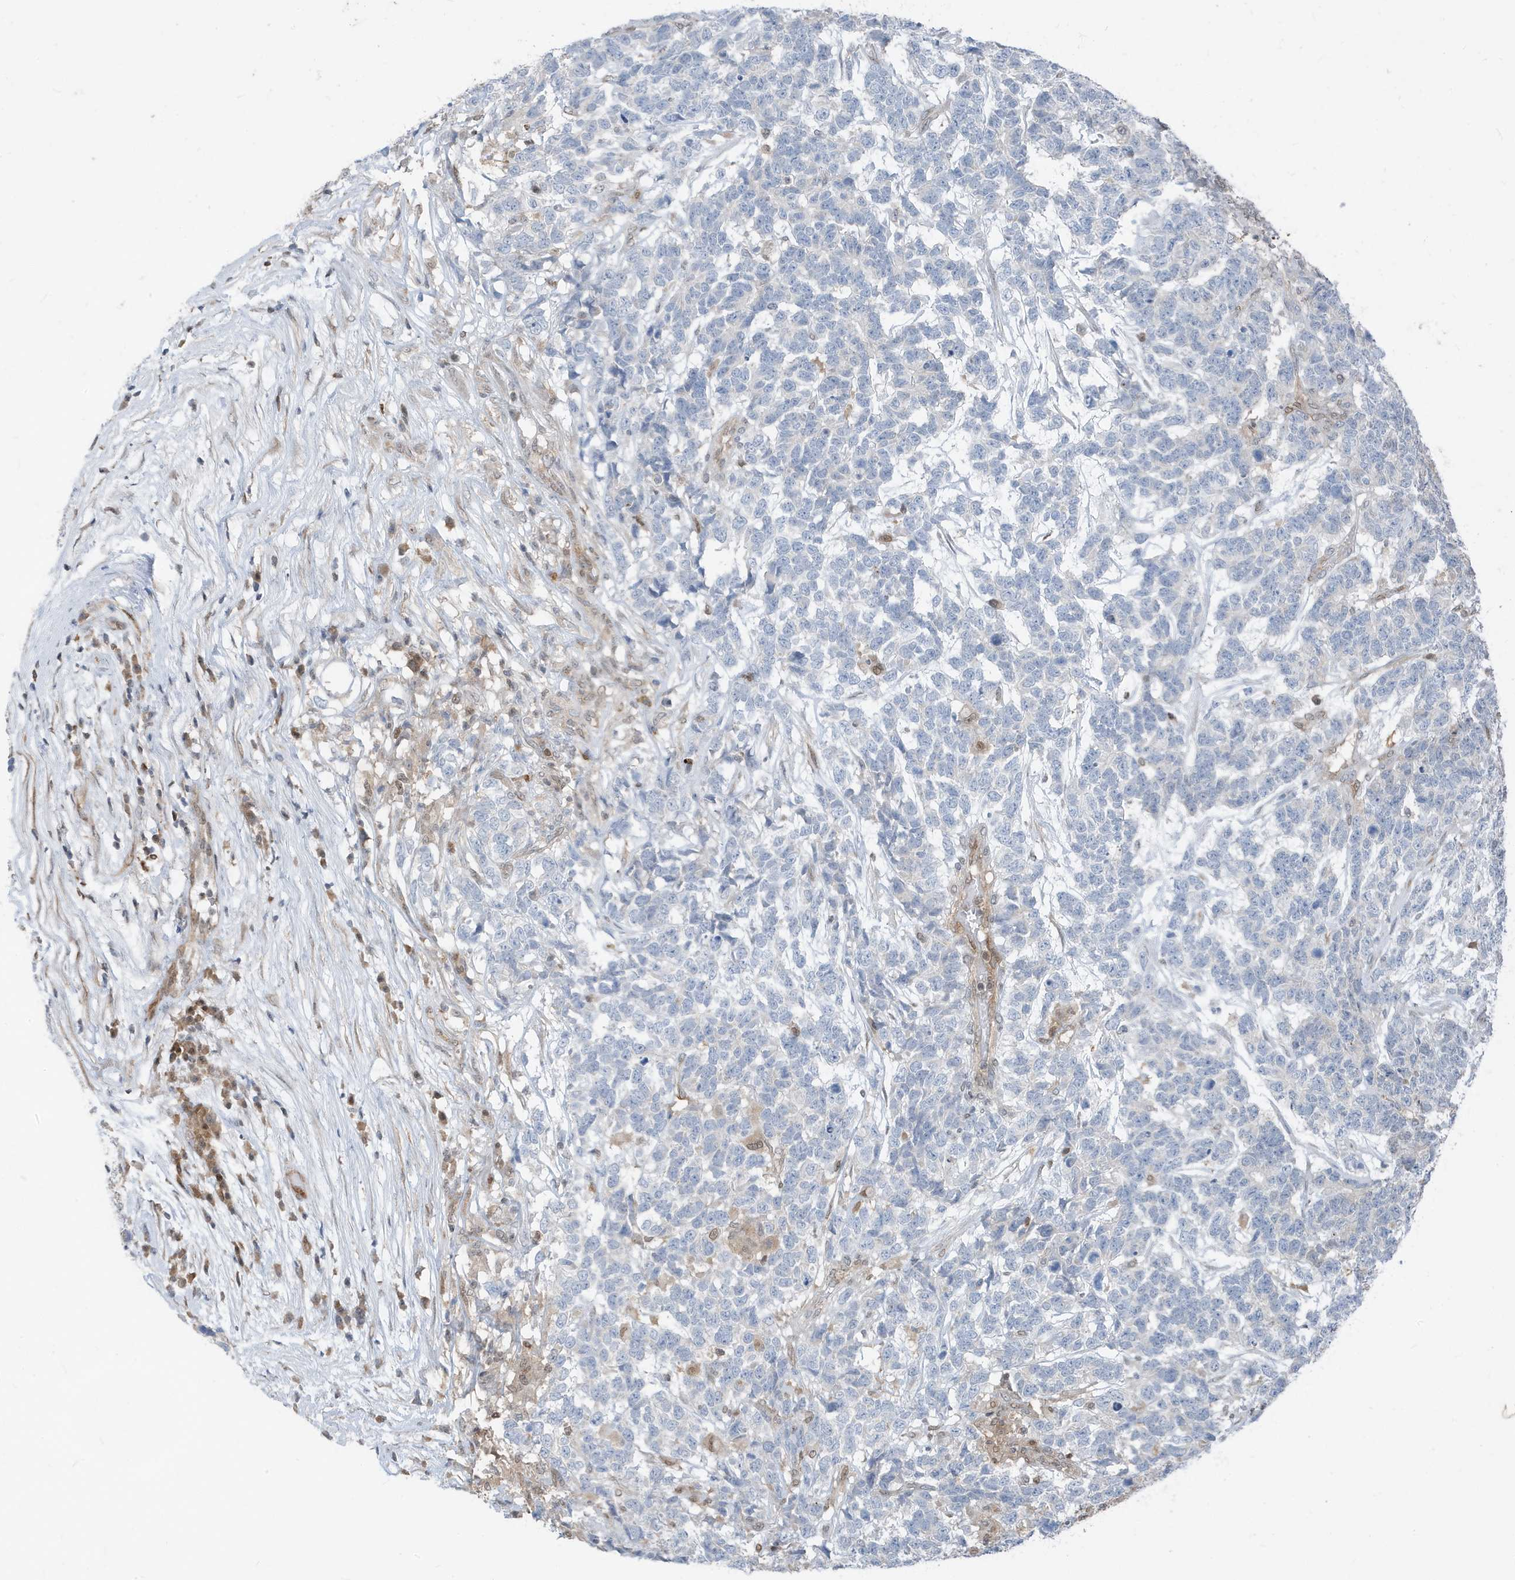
{"staining": {"intensity": "negative", "quantity": "none", "location": "none"}, "tissue": "testis cancer", "cell_type": "Tumor cells", "image_type": "cancer", "snomed": [{"axis": "morphology", "description": "Carcinoma, Embryonal, NOS"}, {"axis": "topography", "description": "Testis"}], "caption": "Immunohistochemistry (IHC) of testis embryonal carcinoma displays no staining in tumor cells.", "gene": "NCOA7", "patient": {"sex": "male", "age": 26}}